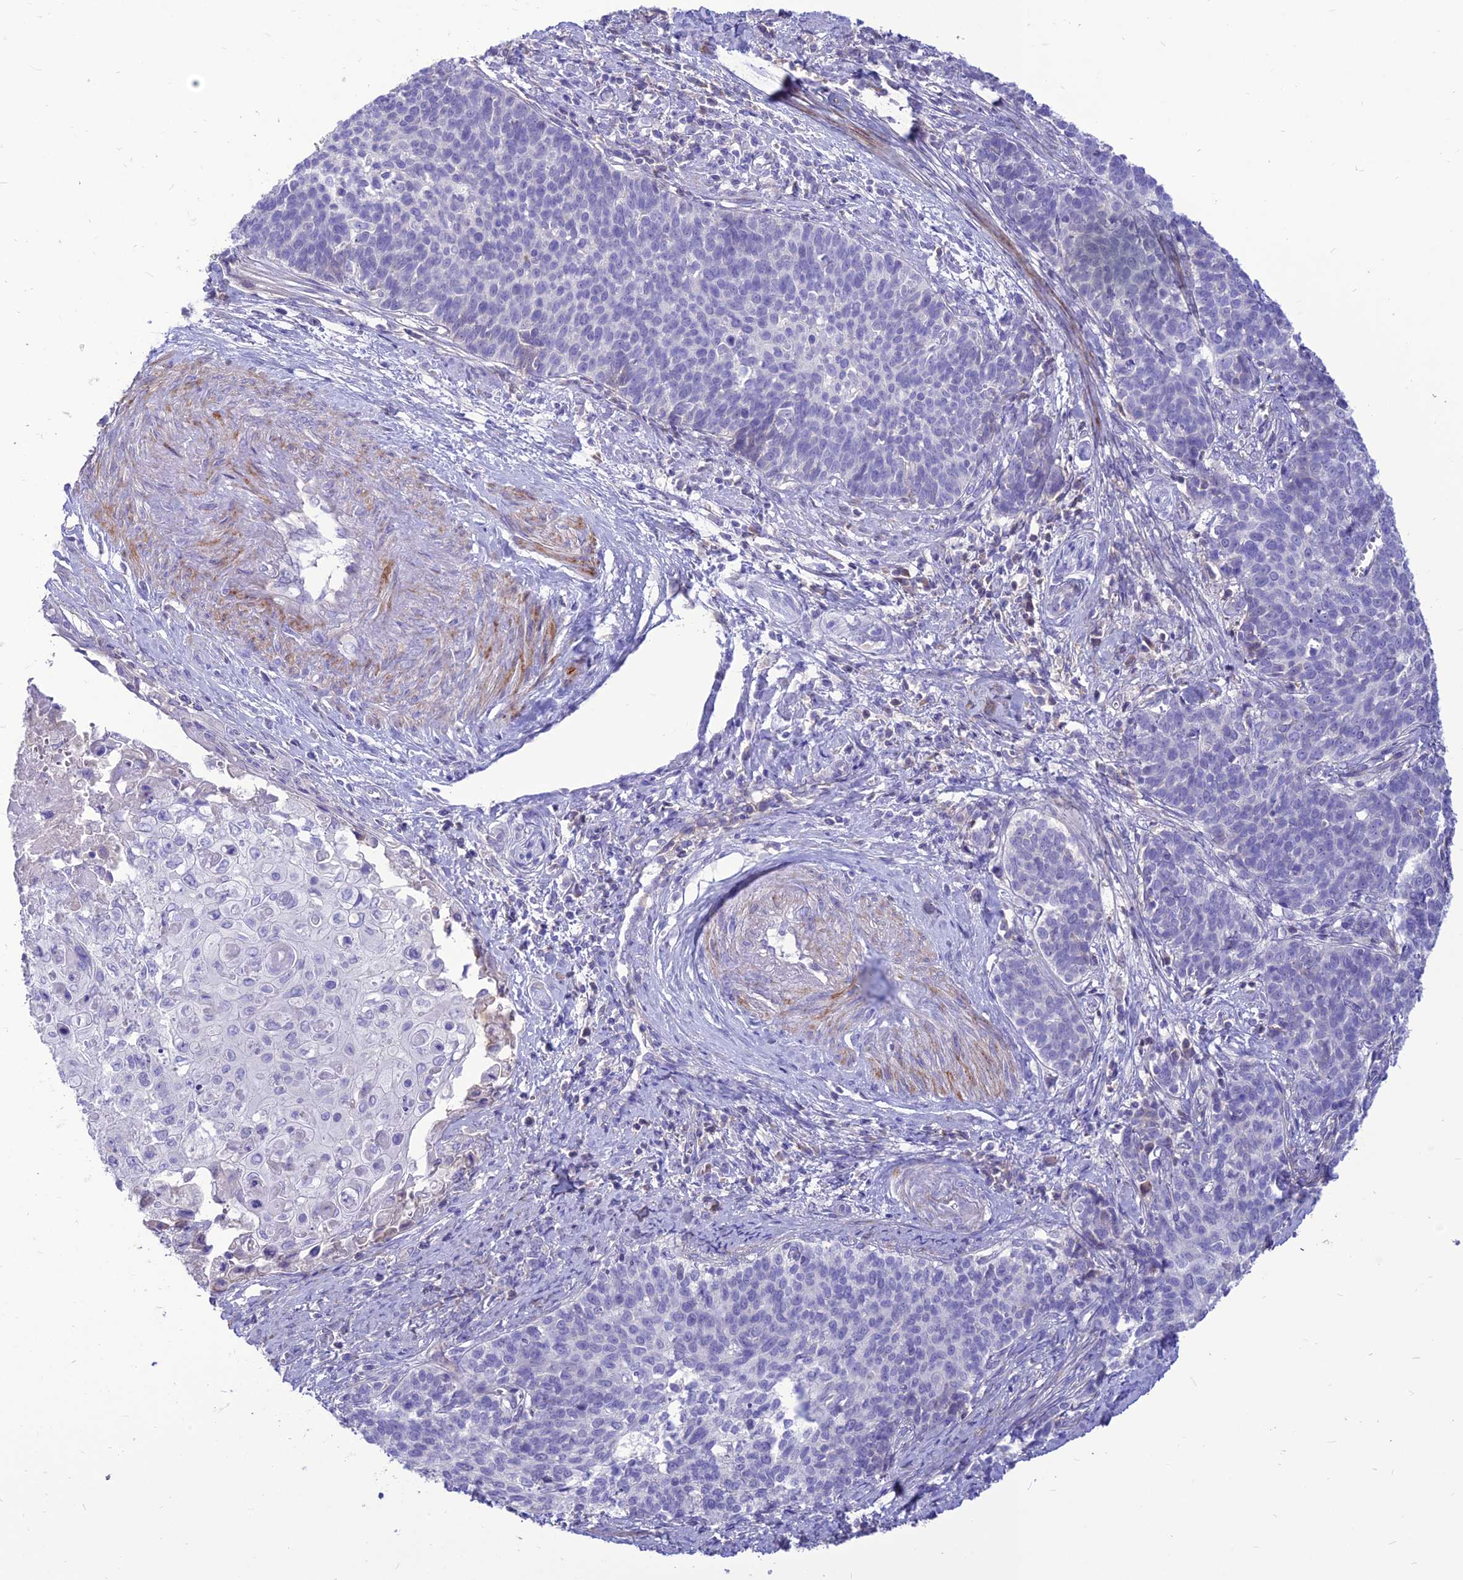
{"staining": {"intensity": "negative", "quantity": "none", "location": "none"}, "tissue": "cervical cancer", "cell_type": "Tumor cells", "image_type": "cancer", "snomed": [{"axis": "morphology", "description": "Squamous cell carcinoma, NOS"}, {"axis": "topography", "description": "Cervix"}], "caption": "Immunohistochemistry (IHC) histopathology image of neoplastic tissue: cervical cancer (squamous cell carcinoma) stained with DAB demonstrates no significant protein expression in tumor cells.", "gene": "TEKT3", "patient": {"sex": "female", "age": 39}}